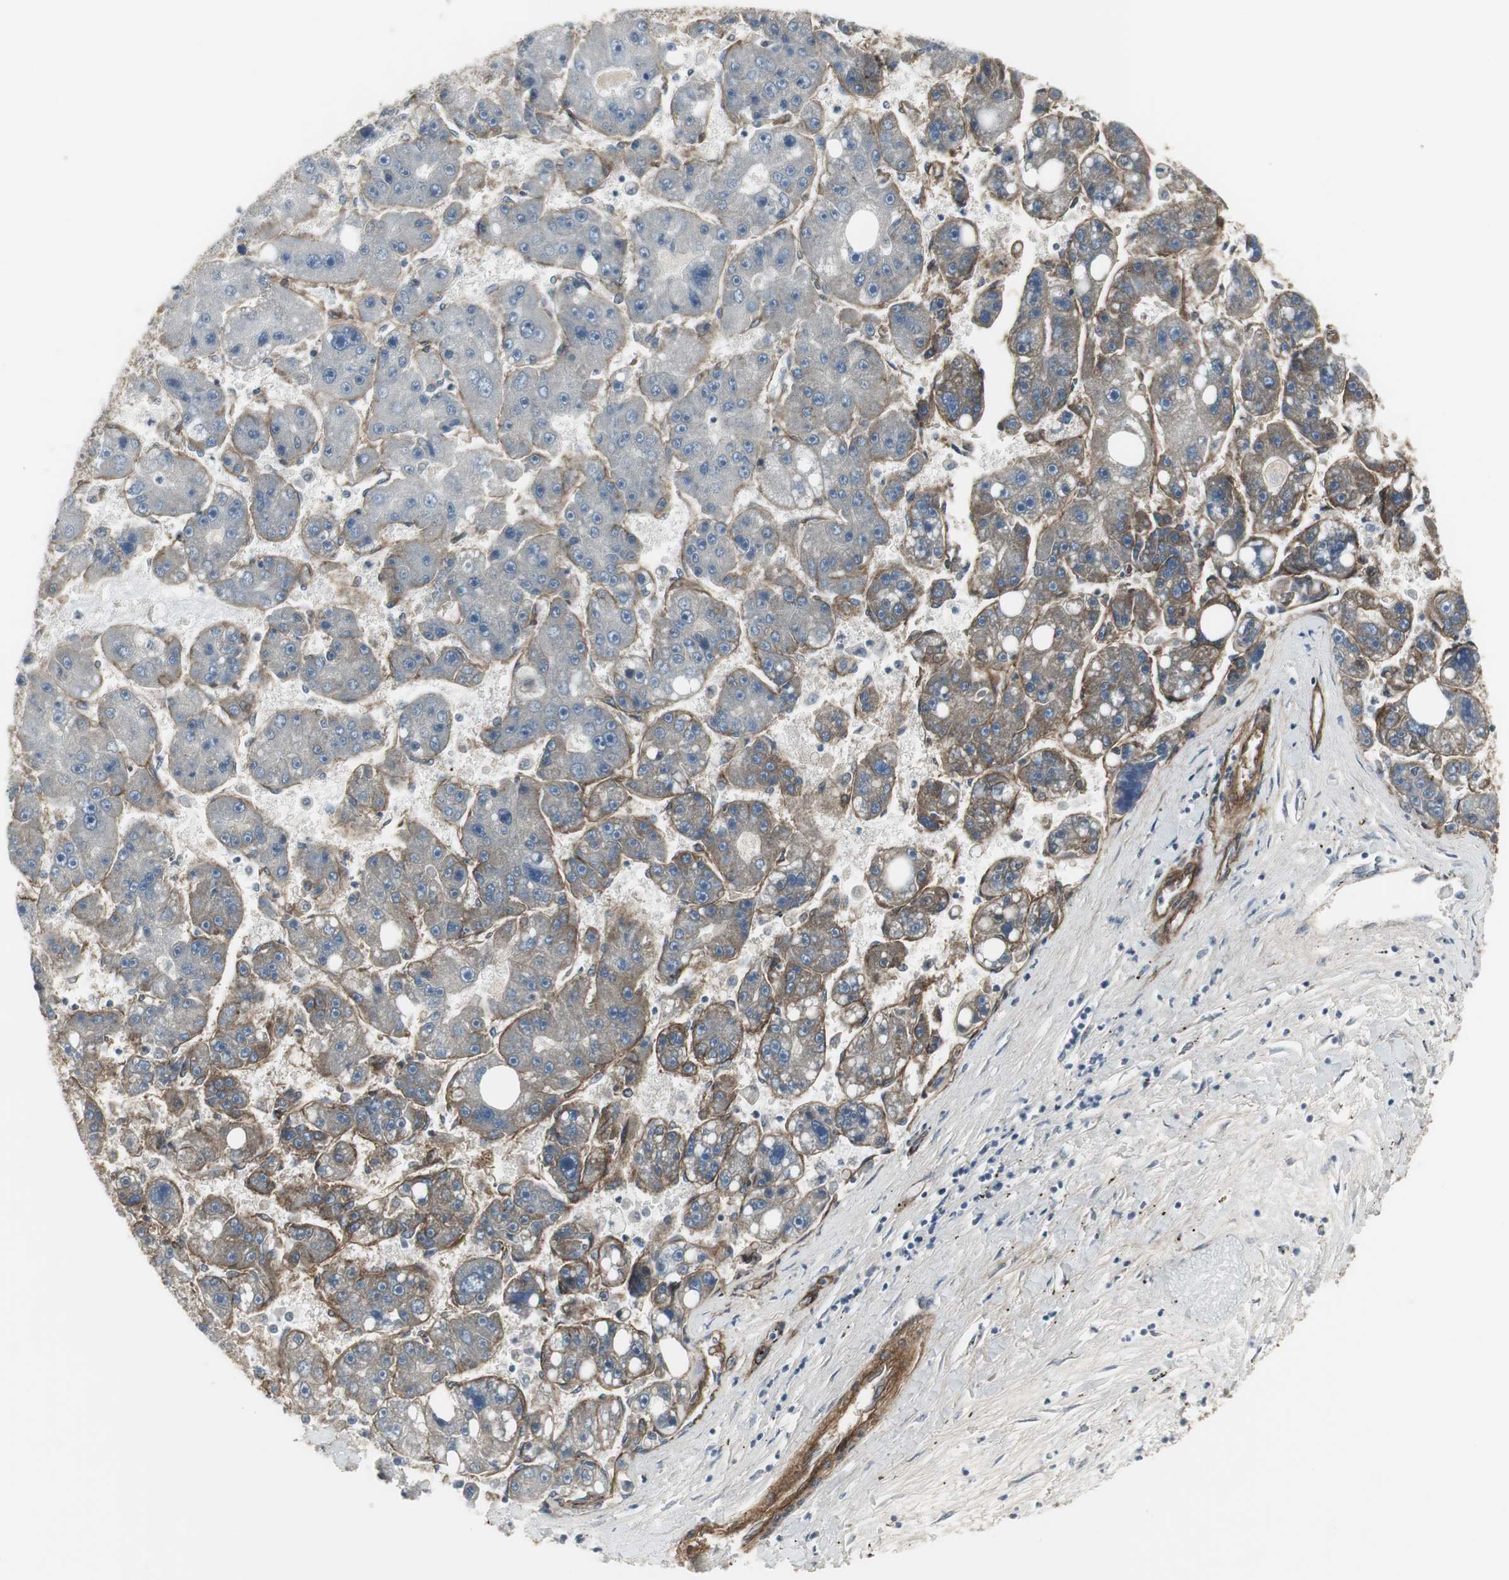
{"staining": {"intensity": "moderate", "quantity": "25%-75%", "location": "cytoplasmic/membranous"}, "tissue": "liver cancer", "cell_type": "Tumor cells", "image_type": "cancer", "snomed": [{"axis": "morphology", "description": "Carcinoma, Hepatocellular, NOS"}, {"axis": "topography", "description": "Liver"}], "caption": "IHC photomicrograph of human hepatocellular carcinoma (liver) stained for a protein (brown), which demonstrates medium levels of moderate cytoplasmic/membranous positivity in about 25%-75% of tumor cells.", "gene": "SCYL3", "patient": {"sex": "female", "age": 61}}